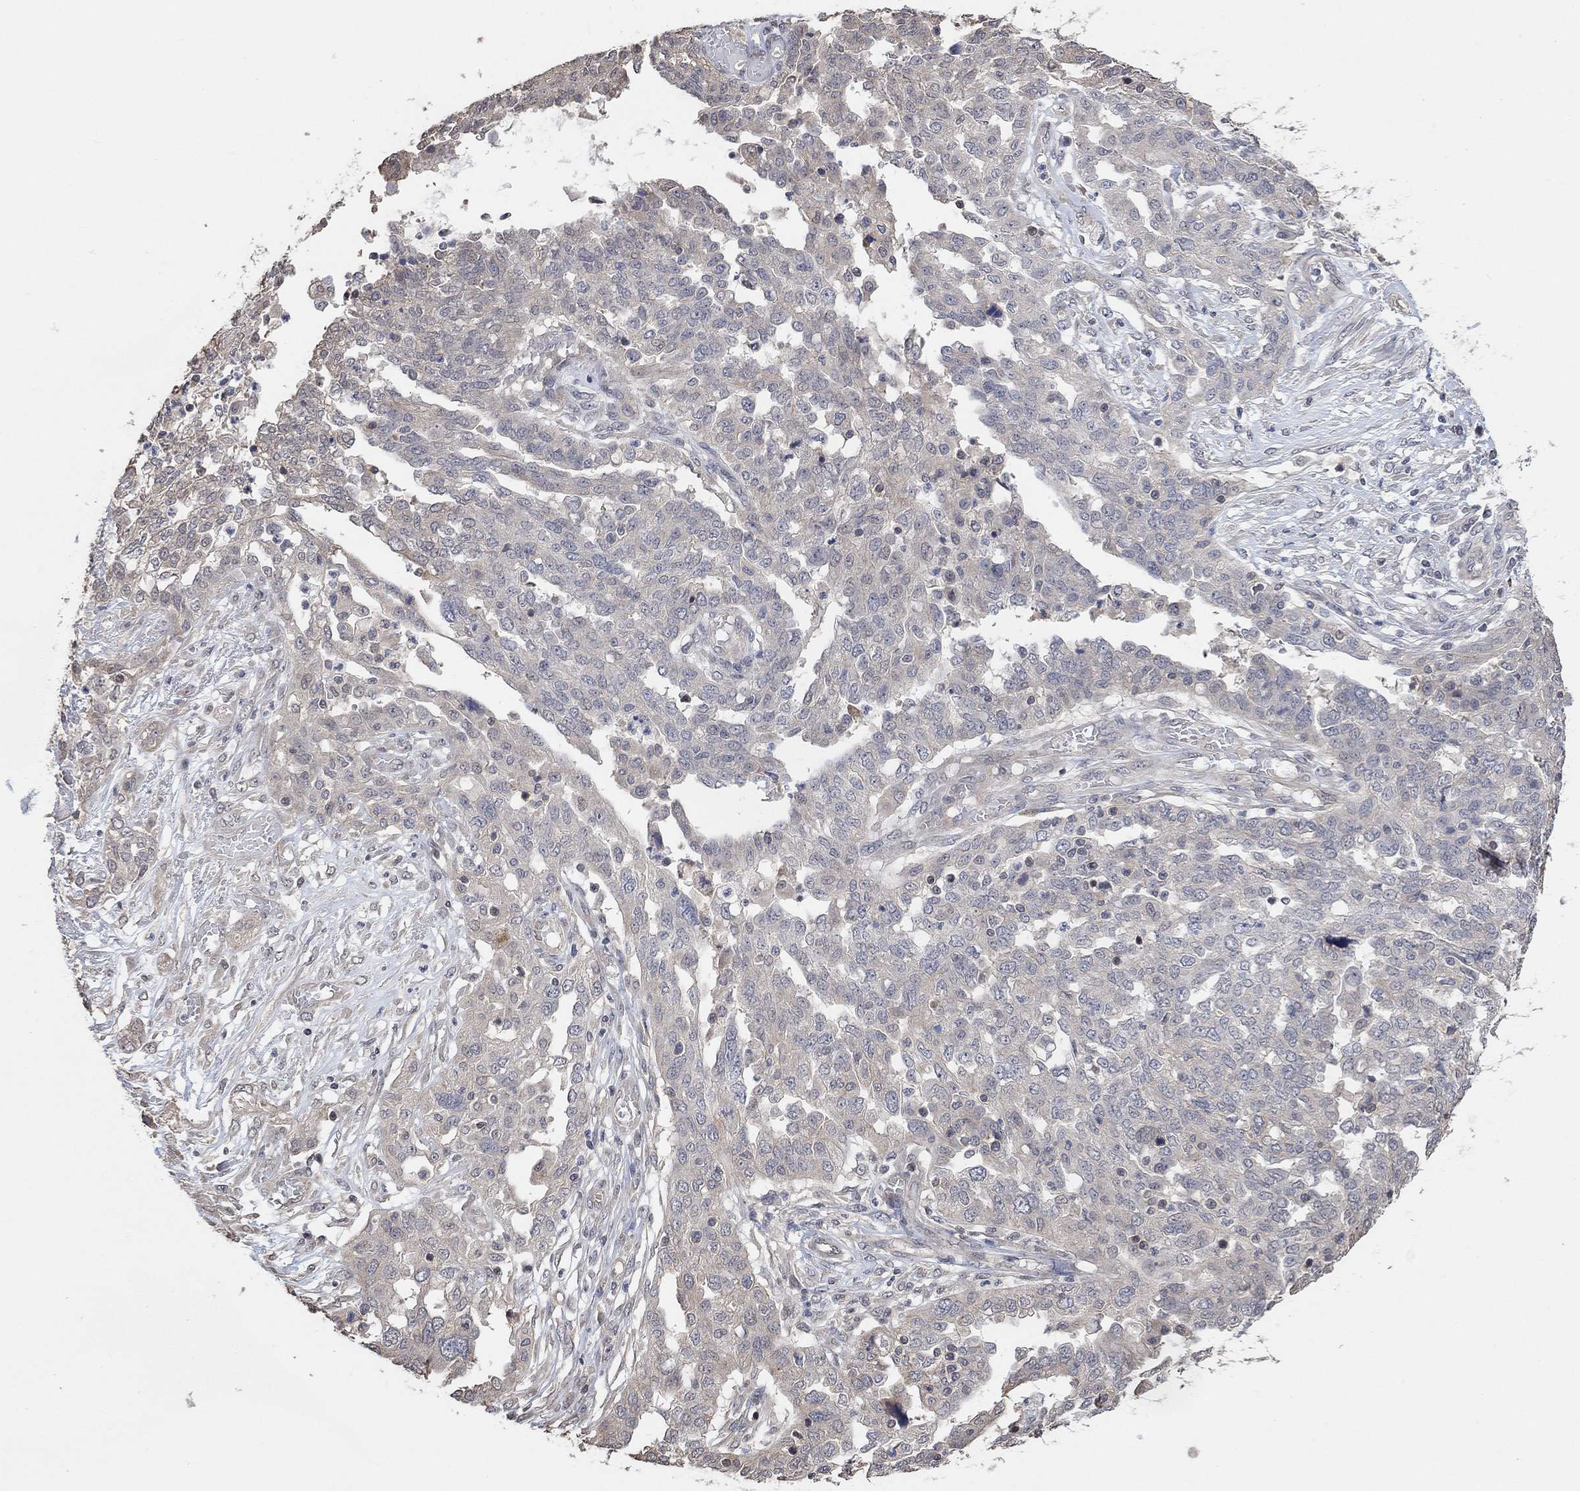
{"staining": {"intensity": "negative", "quantity": "none", "location": "none"}, "tissue": "ovarian cancer", "cell_type": "Tumor cells", "image_type": "cancer", "snomed": [{"axis": "morphology", "description": "Cystadenocarcinoma, serous, NOS"}, {"axis": "topography", "description": "Ovary"}], "caption": "Human ovarian cancer (serous cystadenocarcinoma) stained for a protein using immunohistochemistry (IHC) demonstrates no expression in tumor cells.", "gene": "UNC5B", "patient": {"sex": "female", "age": 67}}